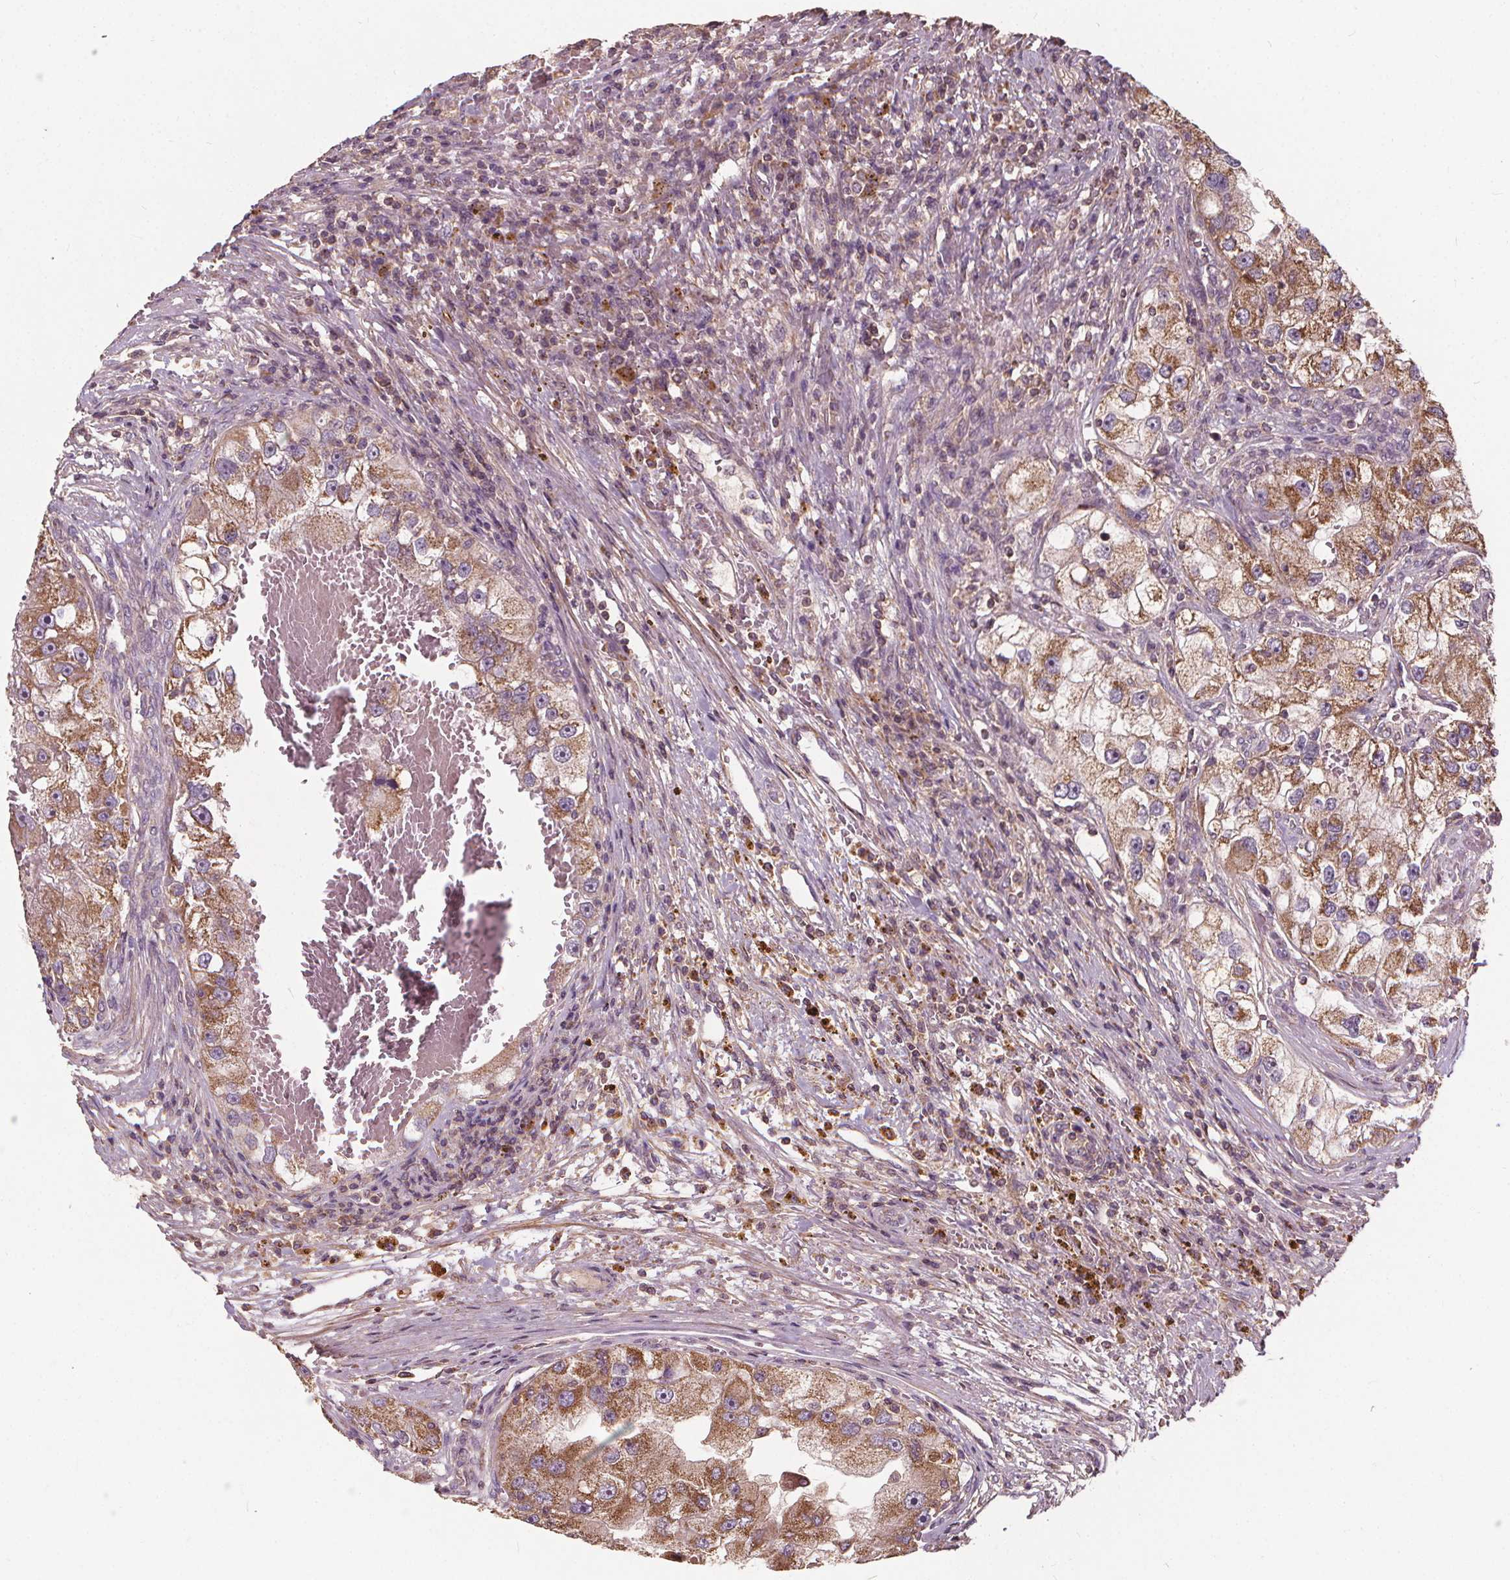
{"staining": {"intensity": "moderate", "quantity": ">75%", "location": "cytoplasmic/membranous"}, "tissue": "renal cancer", "cell_type": "Tumor cells", "image_type": "cancer", "snomed": [{"axis": "morphology", "description": "Adenocarcinoma, NOS"}, {"axis": "topography", "description": "Kidney"}], "caption": "Approximately >75% of tumor cells in adenocarcinoma (renal) exhibit moderate cytoplasmic/membranous protein positivity as visualized by brown immunohistochemical staining.", "gene": "ORAI2", "patient": {"sex": "male", "age": 63}}